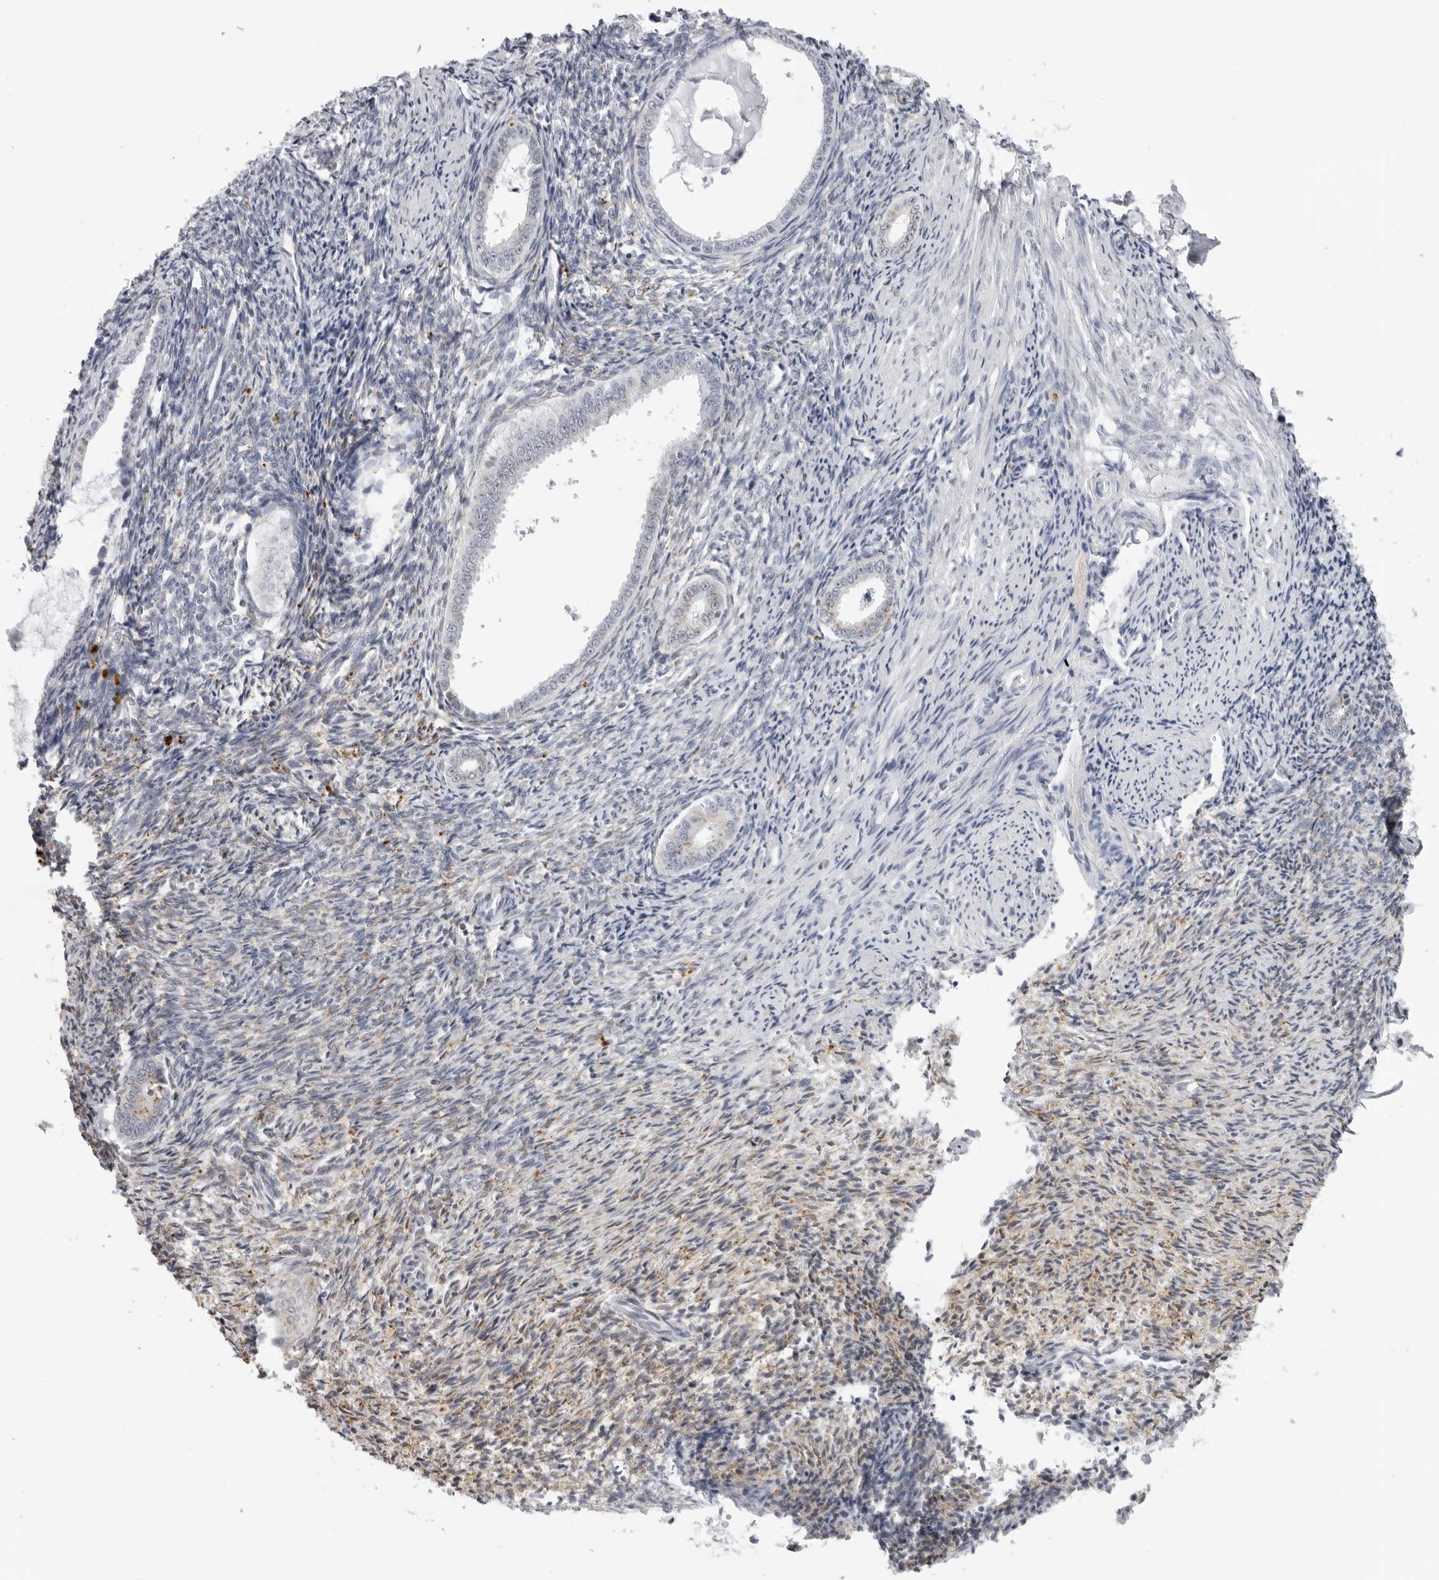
{"staining": {"intensity": "negative", "quantity": "none", "location": "none"}, "tissue": "endometrium", "cell_type": "Cells in endometrial stroma", "image_type": "normal", "snomed": [{"axis": "morphology", "description": "Normal tissue, NOS"}, {"axis": "topography", "description": "Endometrium"}], "caption": "Immunohistochemistry image of benign endometrium stained for a protein (brown), which displays no expression in cells in endometrial stroma. The staining was performed using DAB (3,3'-diaminobenzidine) to visualize the protein expression in brown, while the nuclei were stained in blue with hematoxylin (Magnification: 20x).", "gene": "IL25", "patient": {"sex": "female", "age": 56}}